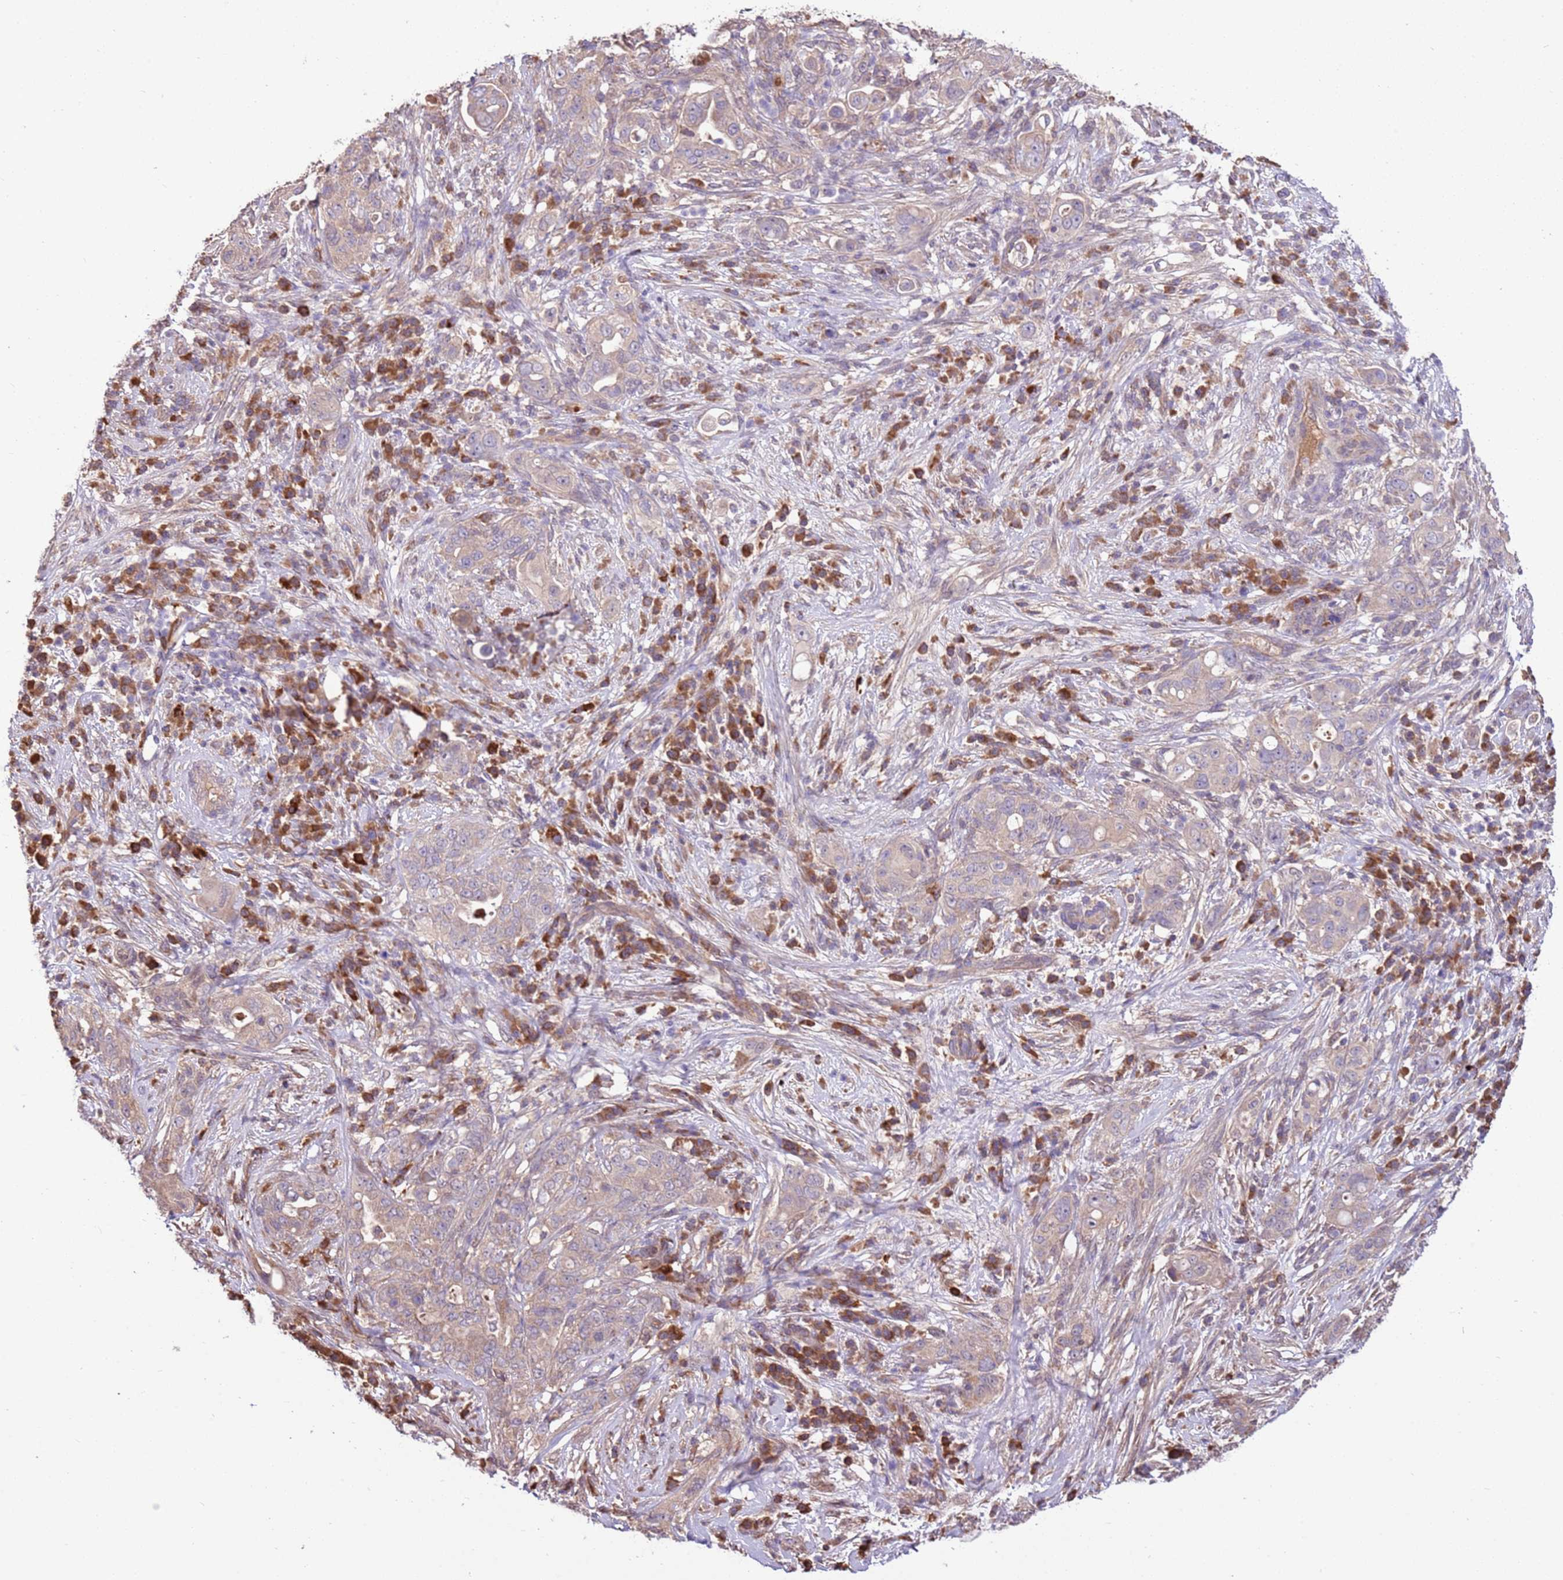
{"staining": {"intensity": "negative", "quantity": "none", "location": "none"}, "tissue": "pancreatic cancer", "cell_type": "Tumor cells", "image_type": "cancer", "snomed": [{"axis": "morphology", "description": "Normal tissue, NOS"}, {"axis": "morphology", "description": "Adenocarcinoma, NOS"}, {"axis": "topography", "description": "Lymph node"}, {"axis": "topography", "description": "Pancreas"}], "caption": "An immunohistochemistry image of pancreatic adenocarcinoma is shown. There is no staining in tumor cells of pancreatic adenocarcinoma. The staining is performed using DAB brown chromogen with nuclei counter-stained in using hematoxylin.", "gene": "BBS5", "patient": {"sex": "female", "age": 67}}